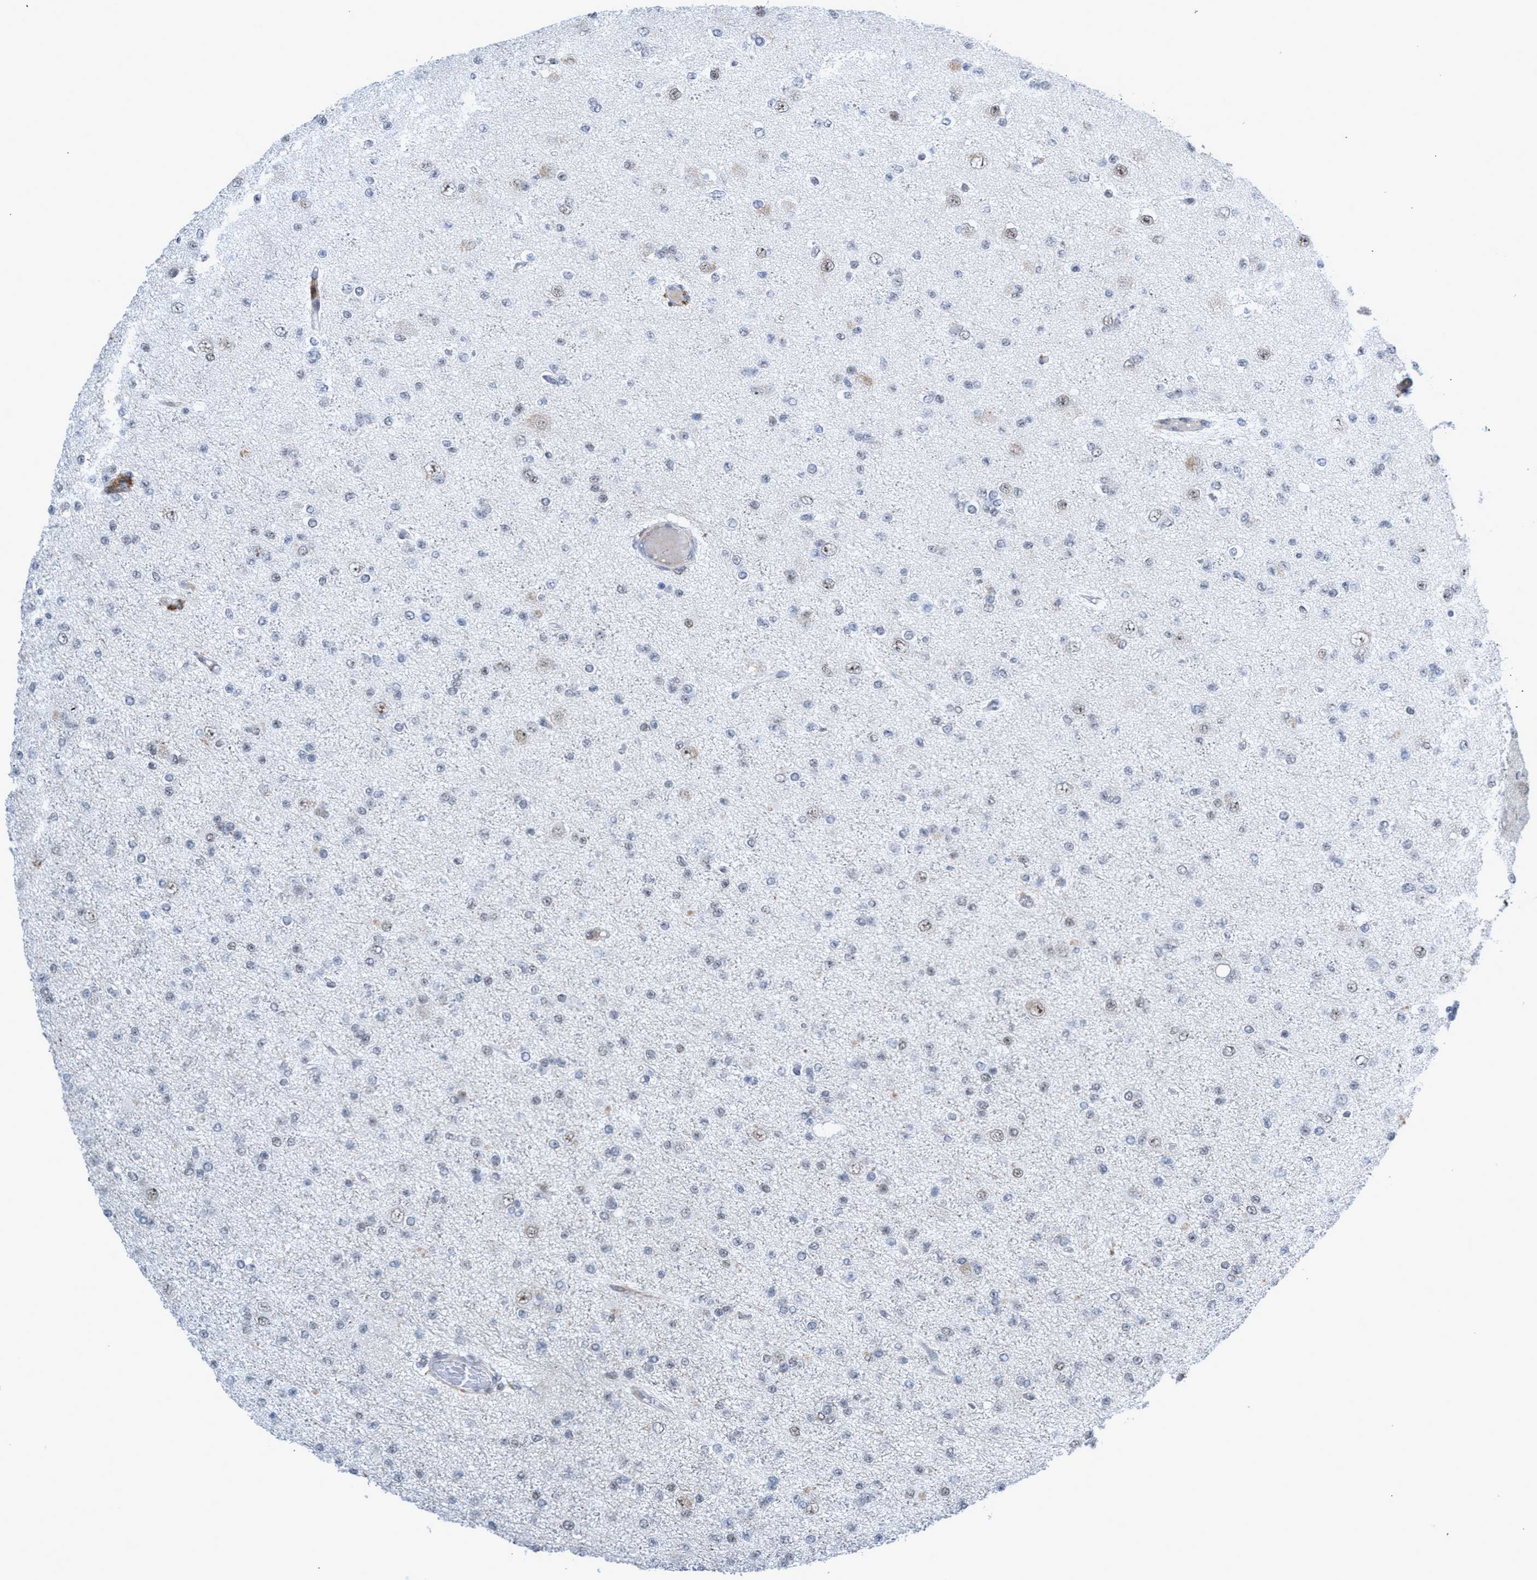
{"staining": {"intensity": "negative", "quantity": "none", "location": "none"}, "tissue": "glioma", "cell_type": "Tumor cells", "image_type": "cancer", "snomed": [{"axis": "morphology", "description": "Glioma, malignant, Low grade"}, {"axis": "topography", "description": "Brain"}], "caption": "IHC of glioma demonstrates no positivity in tumor cells.", "gene": "CWC27", "patient": {"sex": "female", "age": 22}}